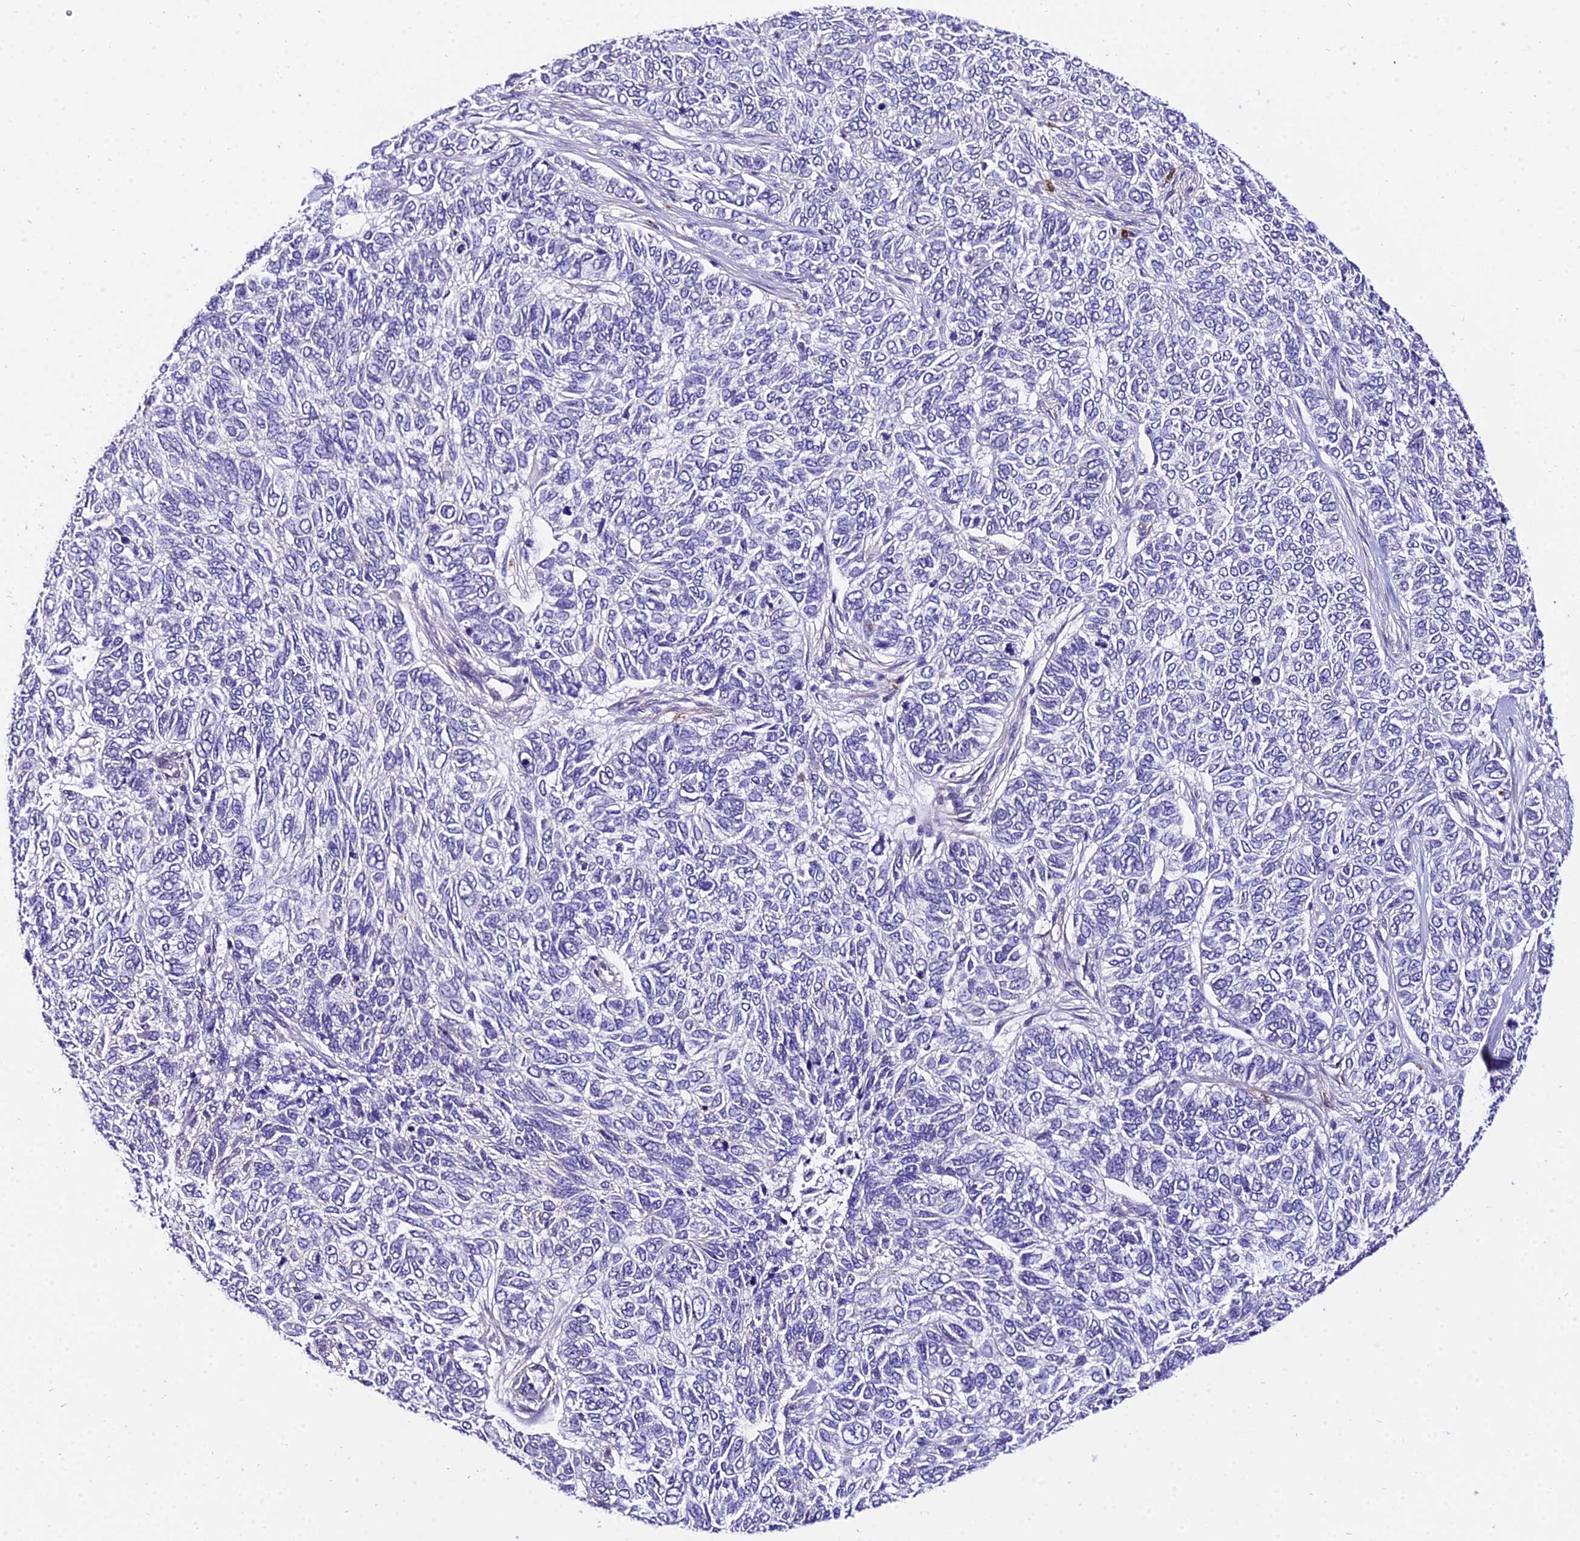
{"staining": {"intensity": "negative", "quantity": "none", "location": "none"}, "tissue": "skin cancer", "cell_type": "Tumor cells", "image_type": "cancer", "snomed": [{"axis": "morphology", "description": "Basal cell carcinoma"}, {"axis": "topography", "description": "Skin"}], "caption": "Human basal cell carcinoma (skin) stained for a protein using immunohistochemistry (IHC) exhibits no staining in tumor cells.", "gene": "POLR2I", "patient": {"sex": "female", "age": 65}}